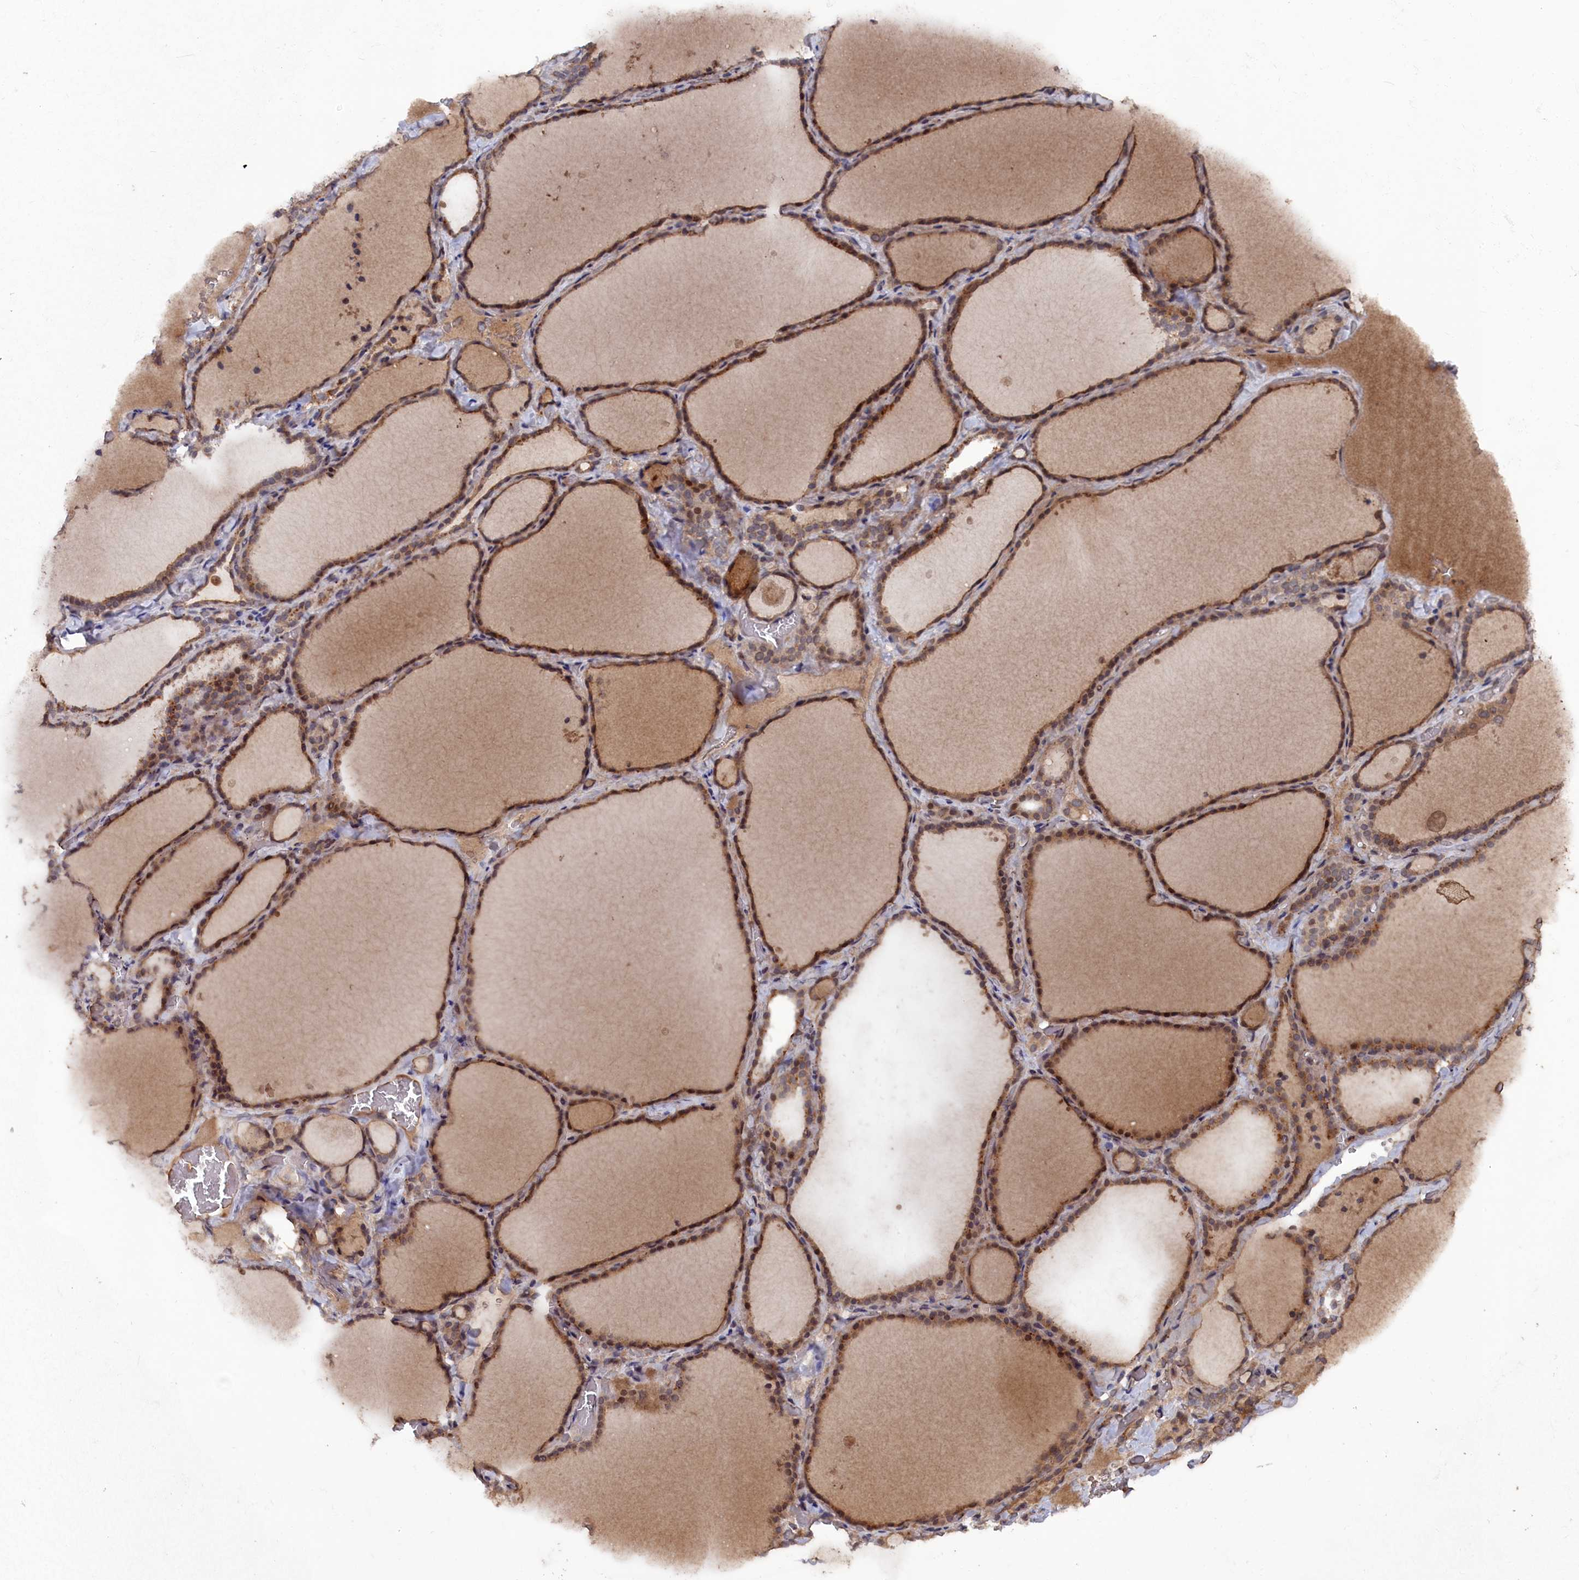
{"staining": {"intensity": "moderate", "quantity": ">75%", "location": "cytoplasmic/membranous,nuclear"}, "tissue": "thyroid gland", "cell_type": "Glandular cells", "image_type": "normal", "snomed": [{"axis": "morphology", "description": "Normal tissue, NOS"}, {"axis": "topography", "description": "Thyroid gland"}], "caption": "Immunohistochemistry (IHC) histopathology image of benign human thyroid gland stained for a protein (brown), which shows medium levels of moderate cytoplasmic/membranous,nuclear staining in about >75% of glandular cells.", "gene": "TMC5", "patient": {"sex": "female", "age": 22}}